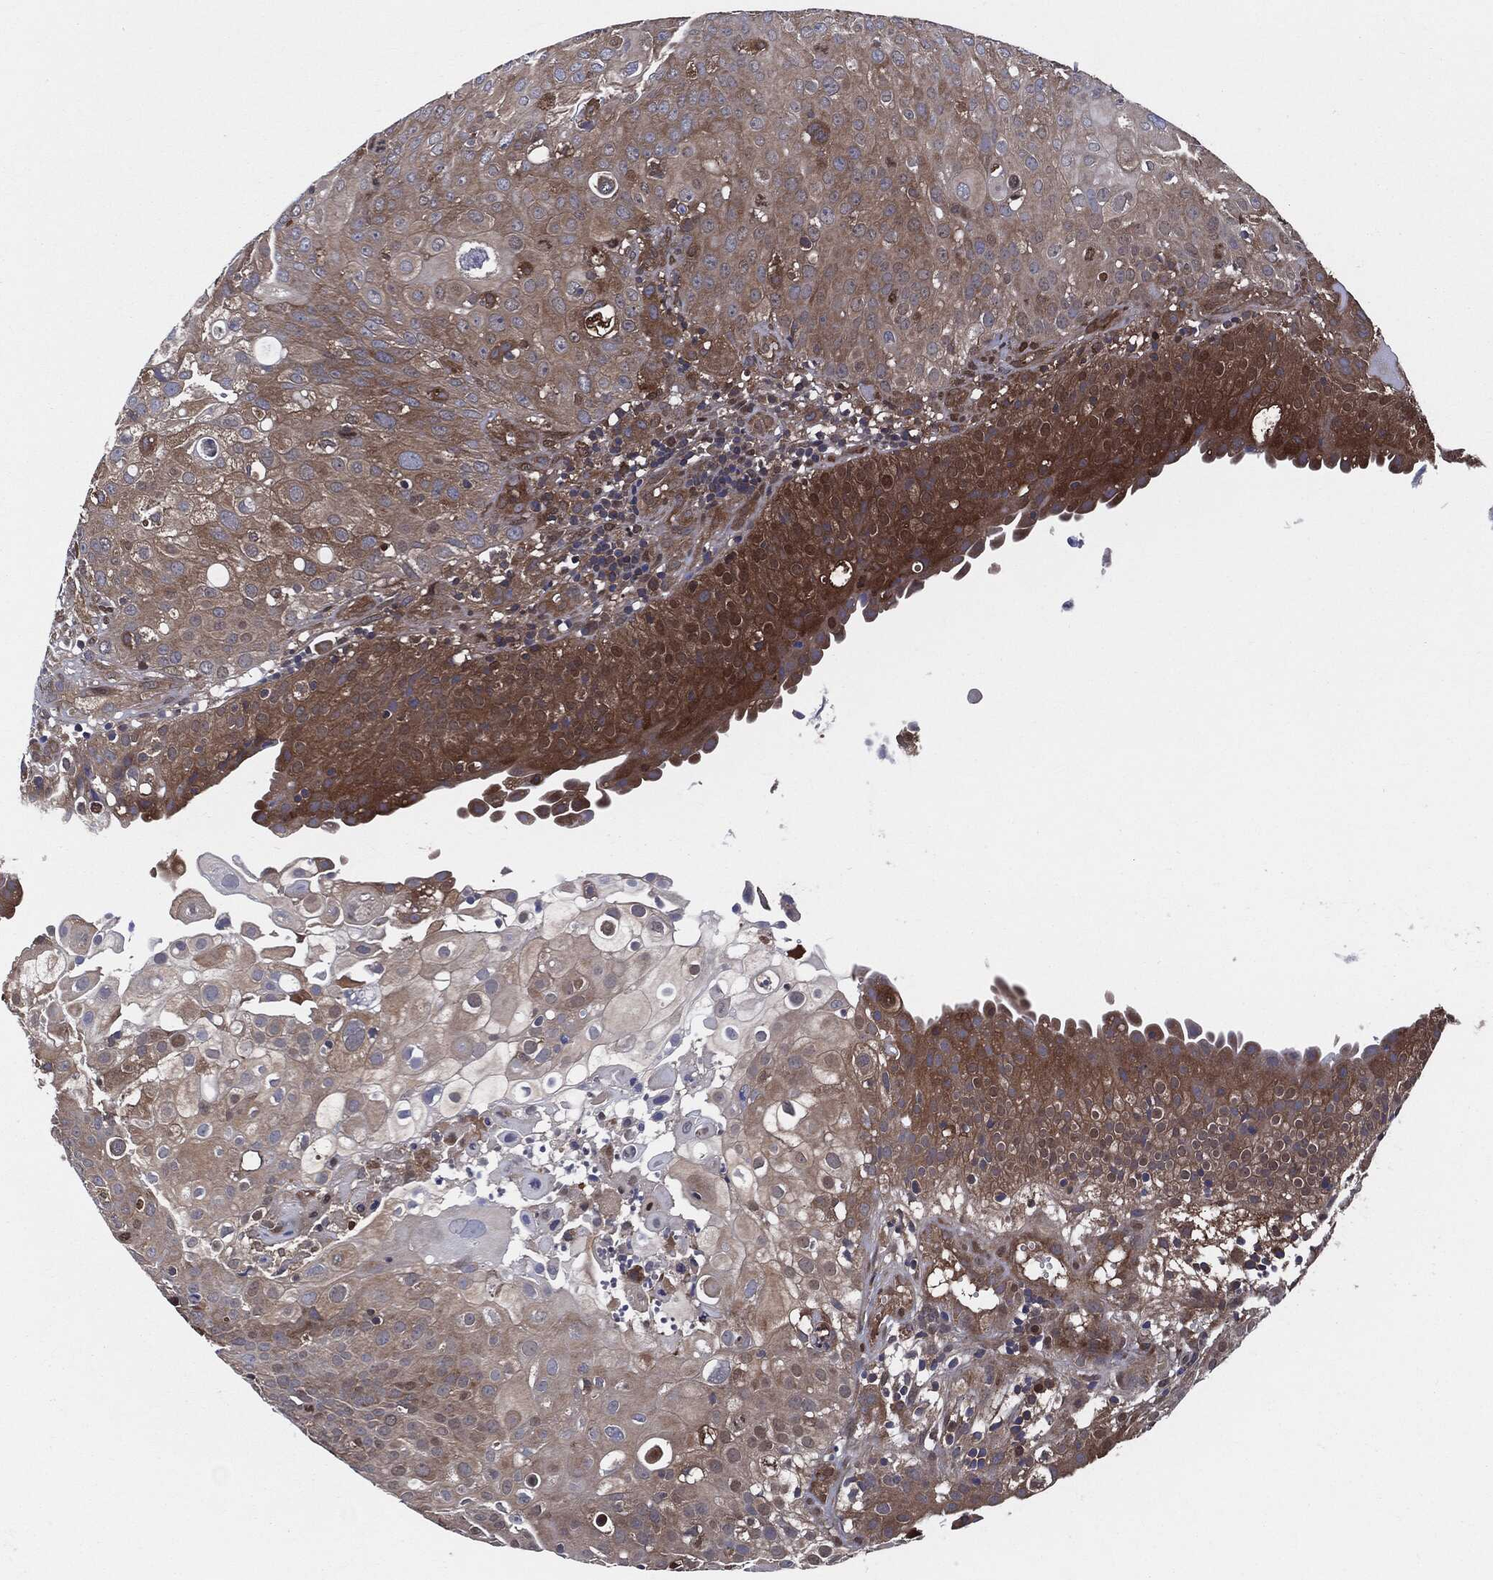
{"staining": {"intensity": "moderate", "quantity": "<25%", "location": "cytoplasmic/membranous"}, "tissue": "urothelial cancer", "cell_type": "Tumor cells", "image_type": "cancer", "snomed": [{"axis": "morphology", "description": "Urothelial carcinoma, High grade"}, {"axis": "topography", "description": "Urinary bladder"}], "caption": "Urothelial cancer stained for a protein exhibits moderate cytoplasmic/membranous positivity in tumor cells.", "gene": "XPNPEP1", "patient": {"sex": "female", "age": 79}}